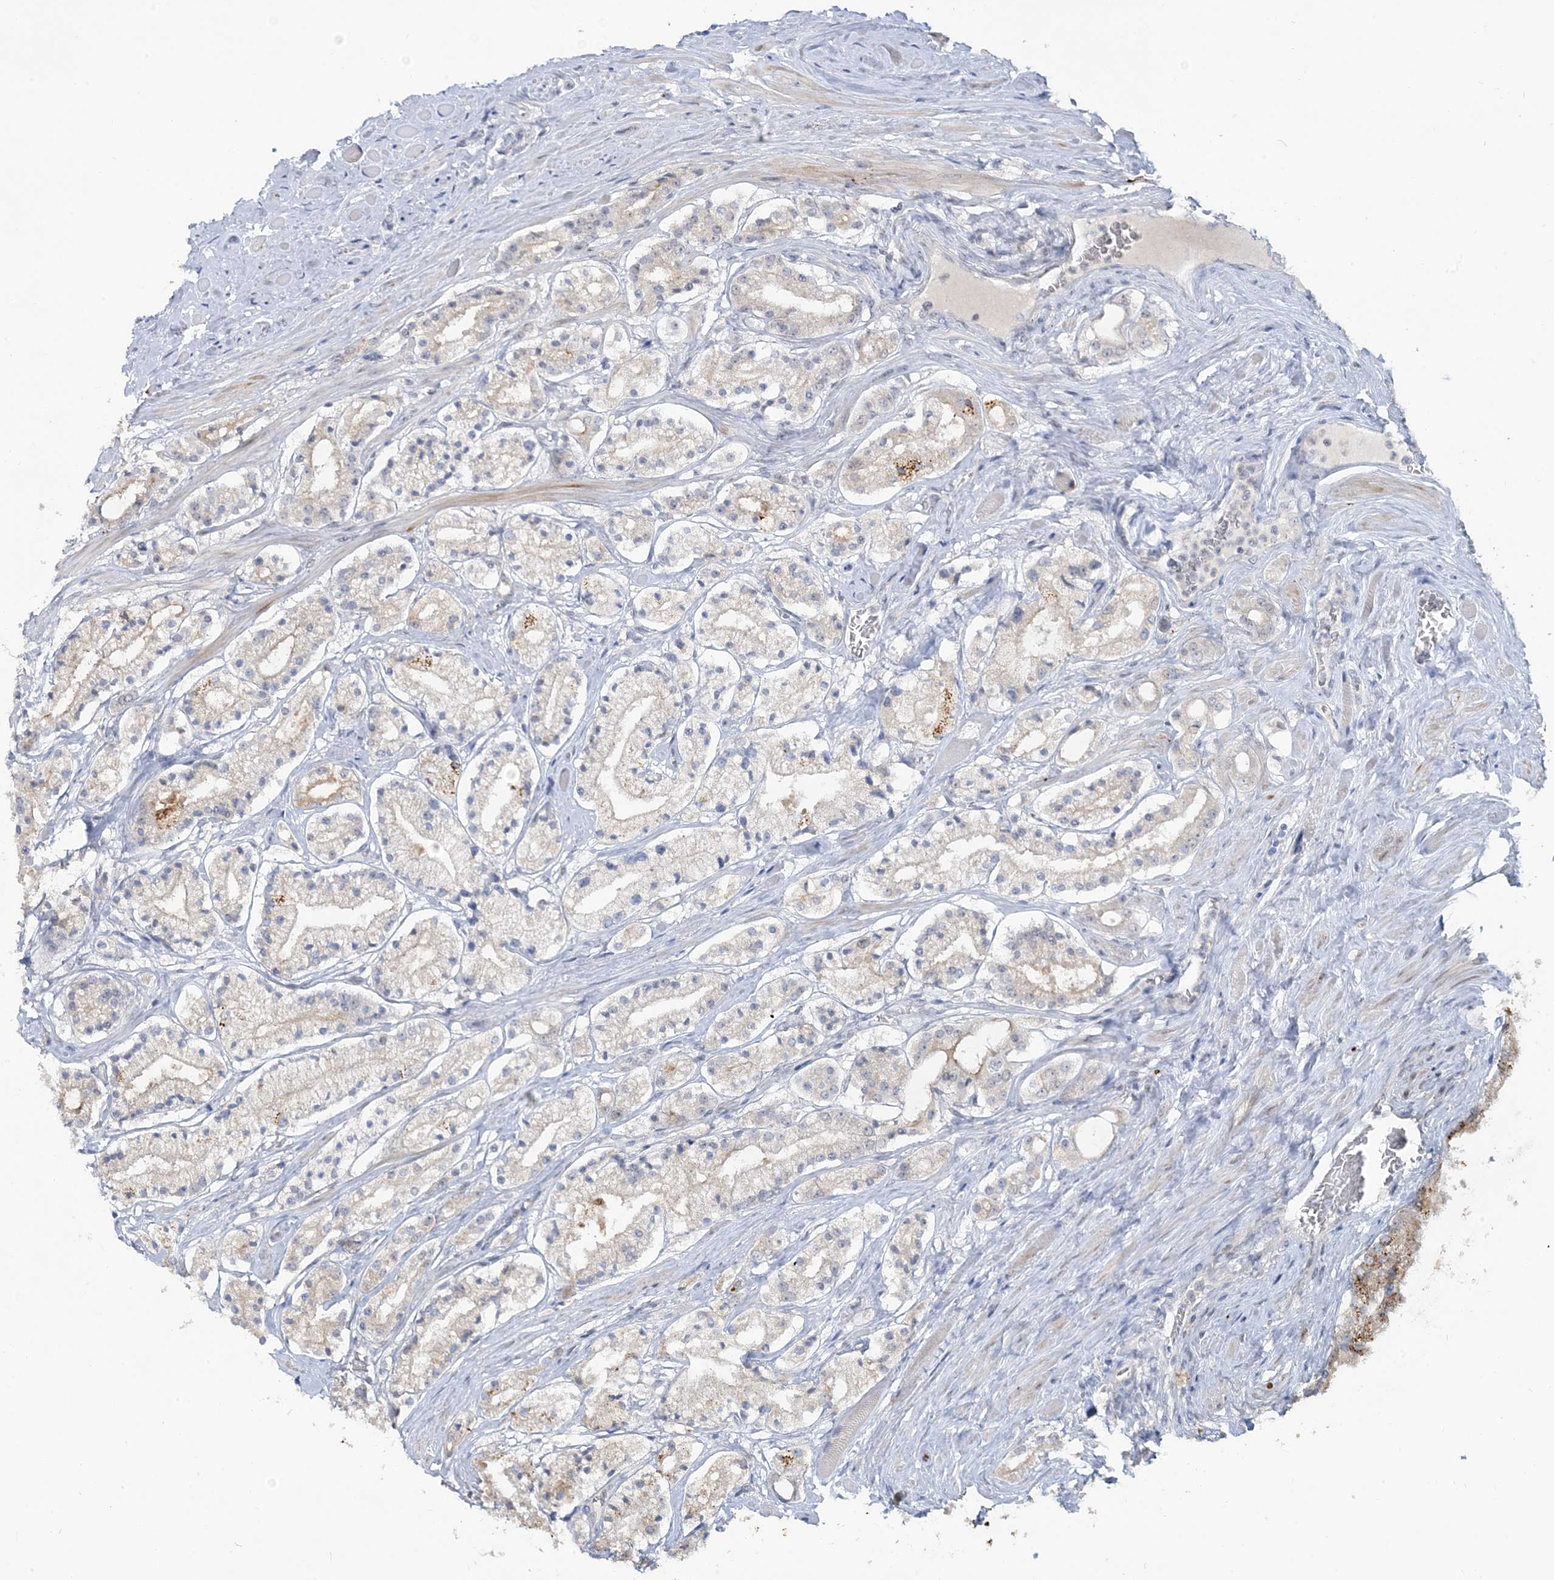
{"staining": {"intensity": "negative", "quantity": "none", "location": "none"}, "tissue": "prostate cancer", "cell_type": "Tumor cells", "image_type": "cancer", "snomed": [{"axis": "morphology", "description": "Adenocarcinoma, High grade"}, {"axis": "topography", "description": "Prostate"}], "caption": "Immunohistochemical staining of prostate adenocarcinoma (high-grade) exhibits no significant staining in tumor cells. (Stains: DAB (3,3'-diaminobenzidine) IHC with hematoxylin counter stain, Microscopy: brightfield microscopy at high magnification).", "gene": "LEXM", "patient": {"sex": "male", "age": 64}}